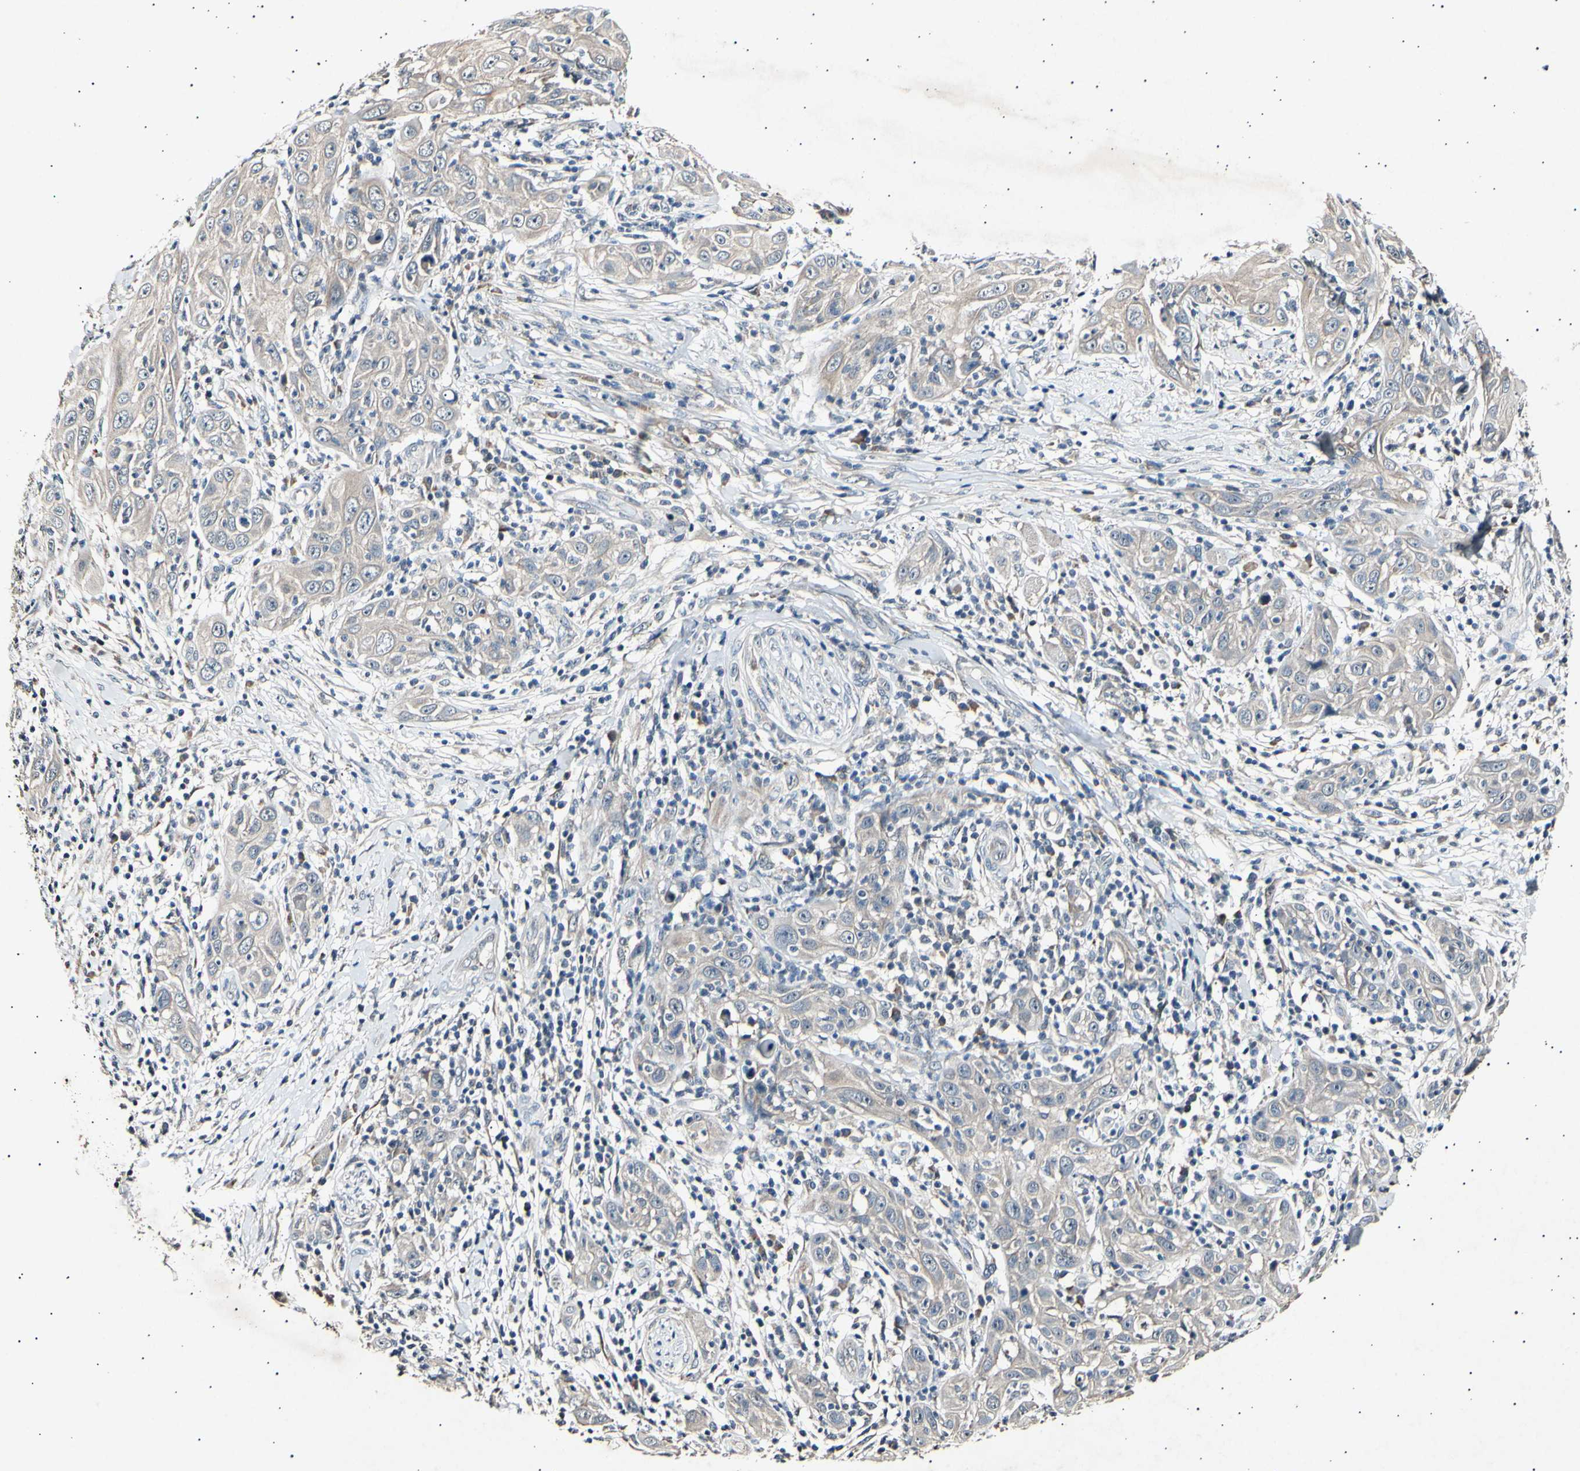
{"staining": {"intensity": "weak", "quantity": ">75%", "location": "cytoplasmic/membranous"}, "tissue": "skin cancer", "cell_type": "Tumor cells", "image_type": "cancer", "snomed": [{"axis": "morphology", "description": "Squamous cell carcinoma, NOS"}, {"axis": "topography", "description": "Skin"}], "caption": "About >75% of tumor cells in skin cancer demonstrate weak cytoplasmic/membranous protein staining as visualized by brown immunohistochemical staining.", "gene": "ADCY3", "patient": {"sex": "female", "age": 88}}